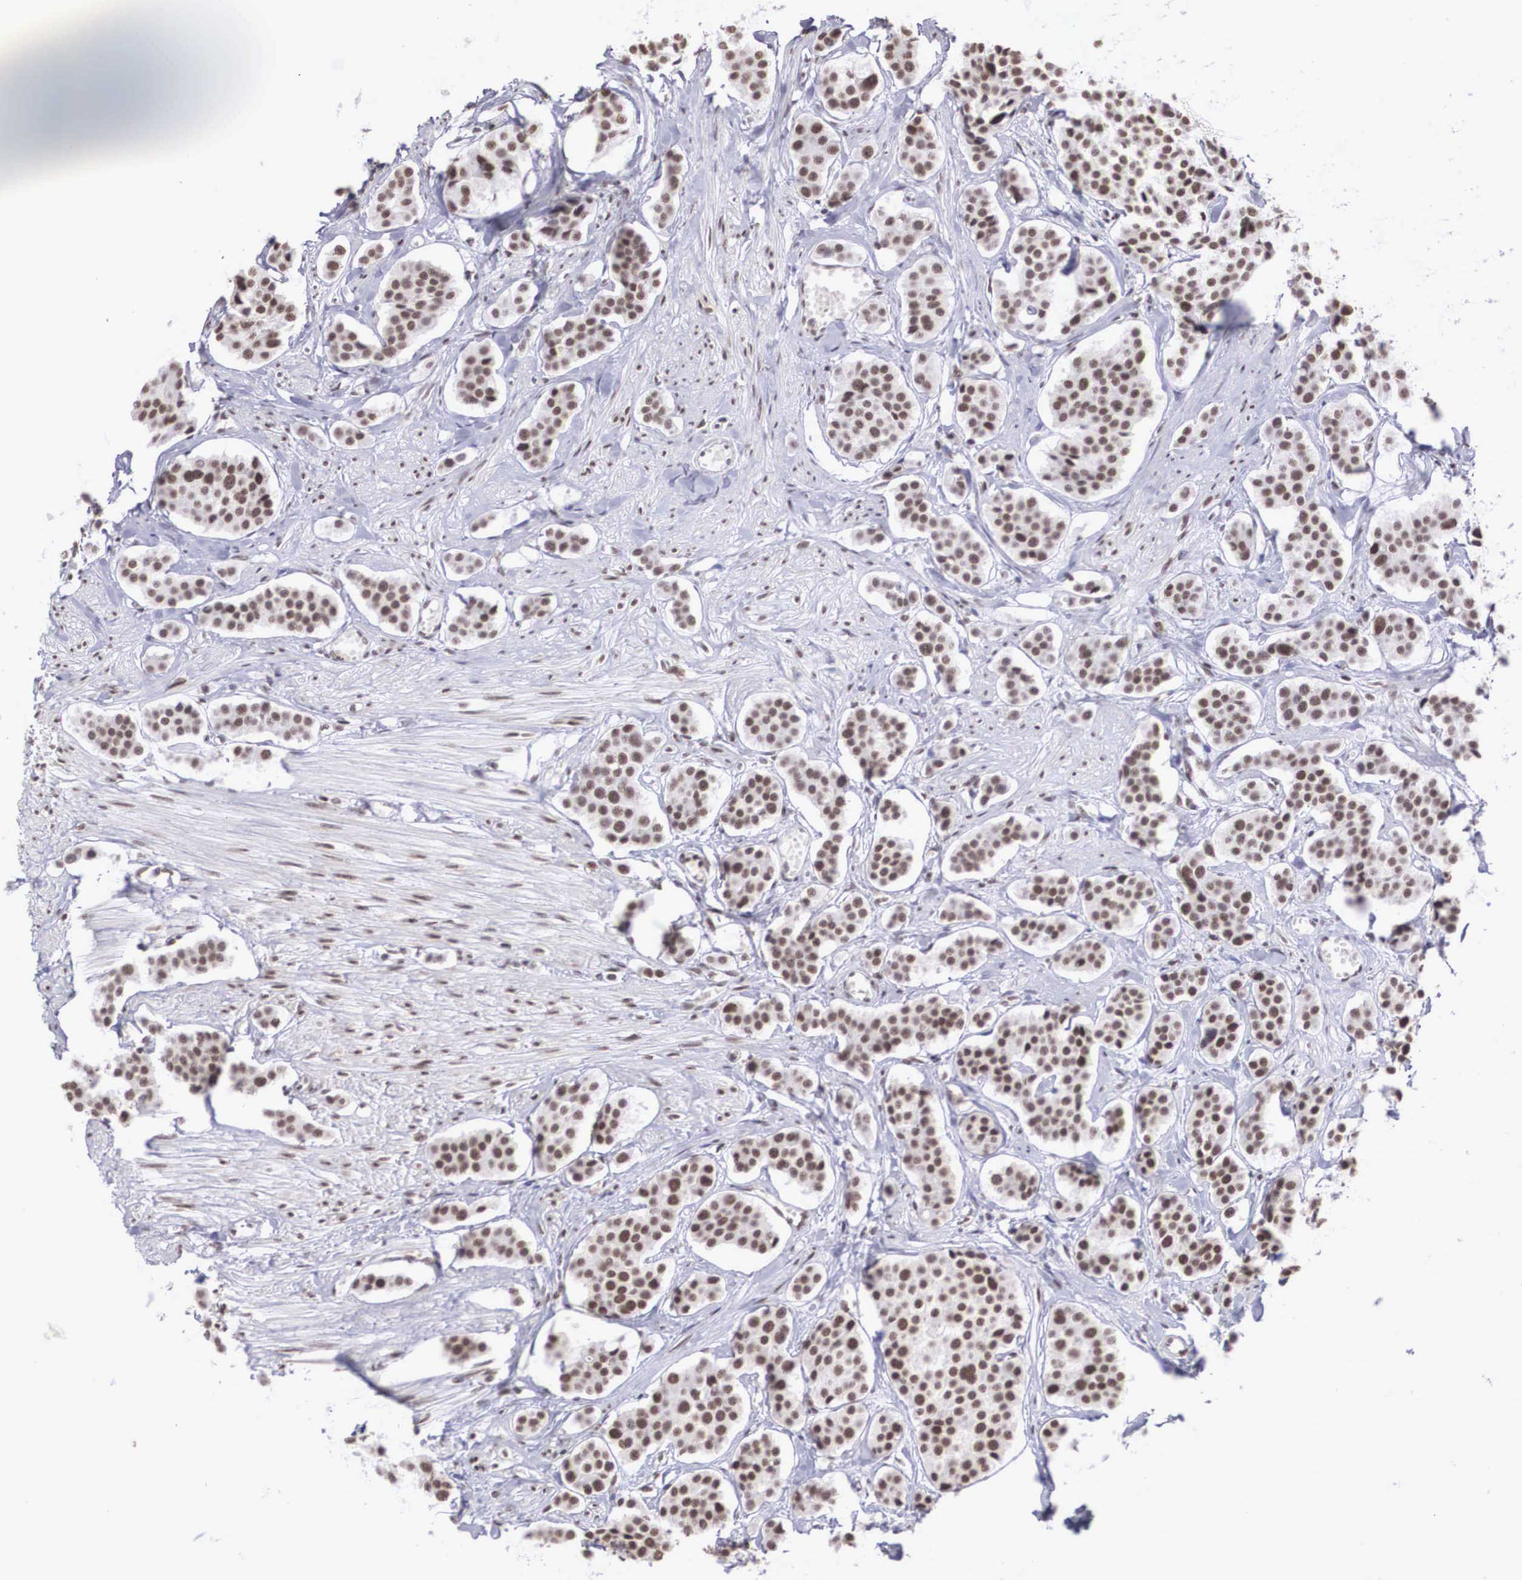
{"staining": {"intensity": "moderate", "quantity": ">75%", "location": "nuclear"}, "tissue": "carcinoid", "cell_type": "Tumor cells", "image_type": "cancer", "snomed": [{"axis": "morphology", "description": "Carcinoid, malignant, NOS"}, {"axis": "topography", "description": "Small intestine"}], "caption": "Carcinoid (malignant) stained with DAB (3,3'-diaminobenzidine) immunohistochemistry reveals medium levels of moderate nuclear expression in approximately >75% of tumor cells. (DAB = brown stain, brightfield microscopy at high magnification).", "gene": "CSTF2", "patient": {"sex": "male", "age": 60}}